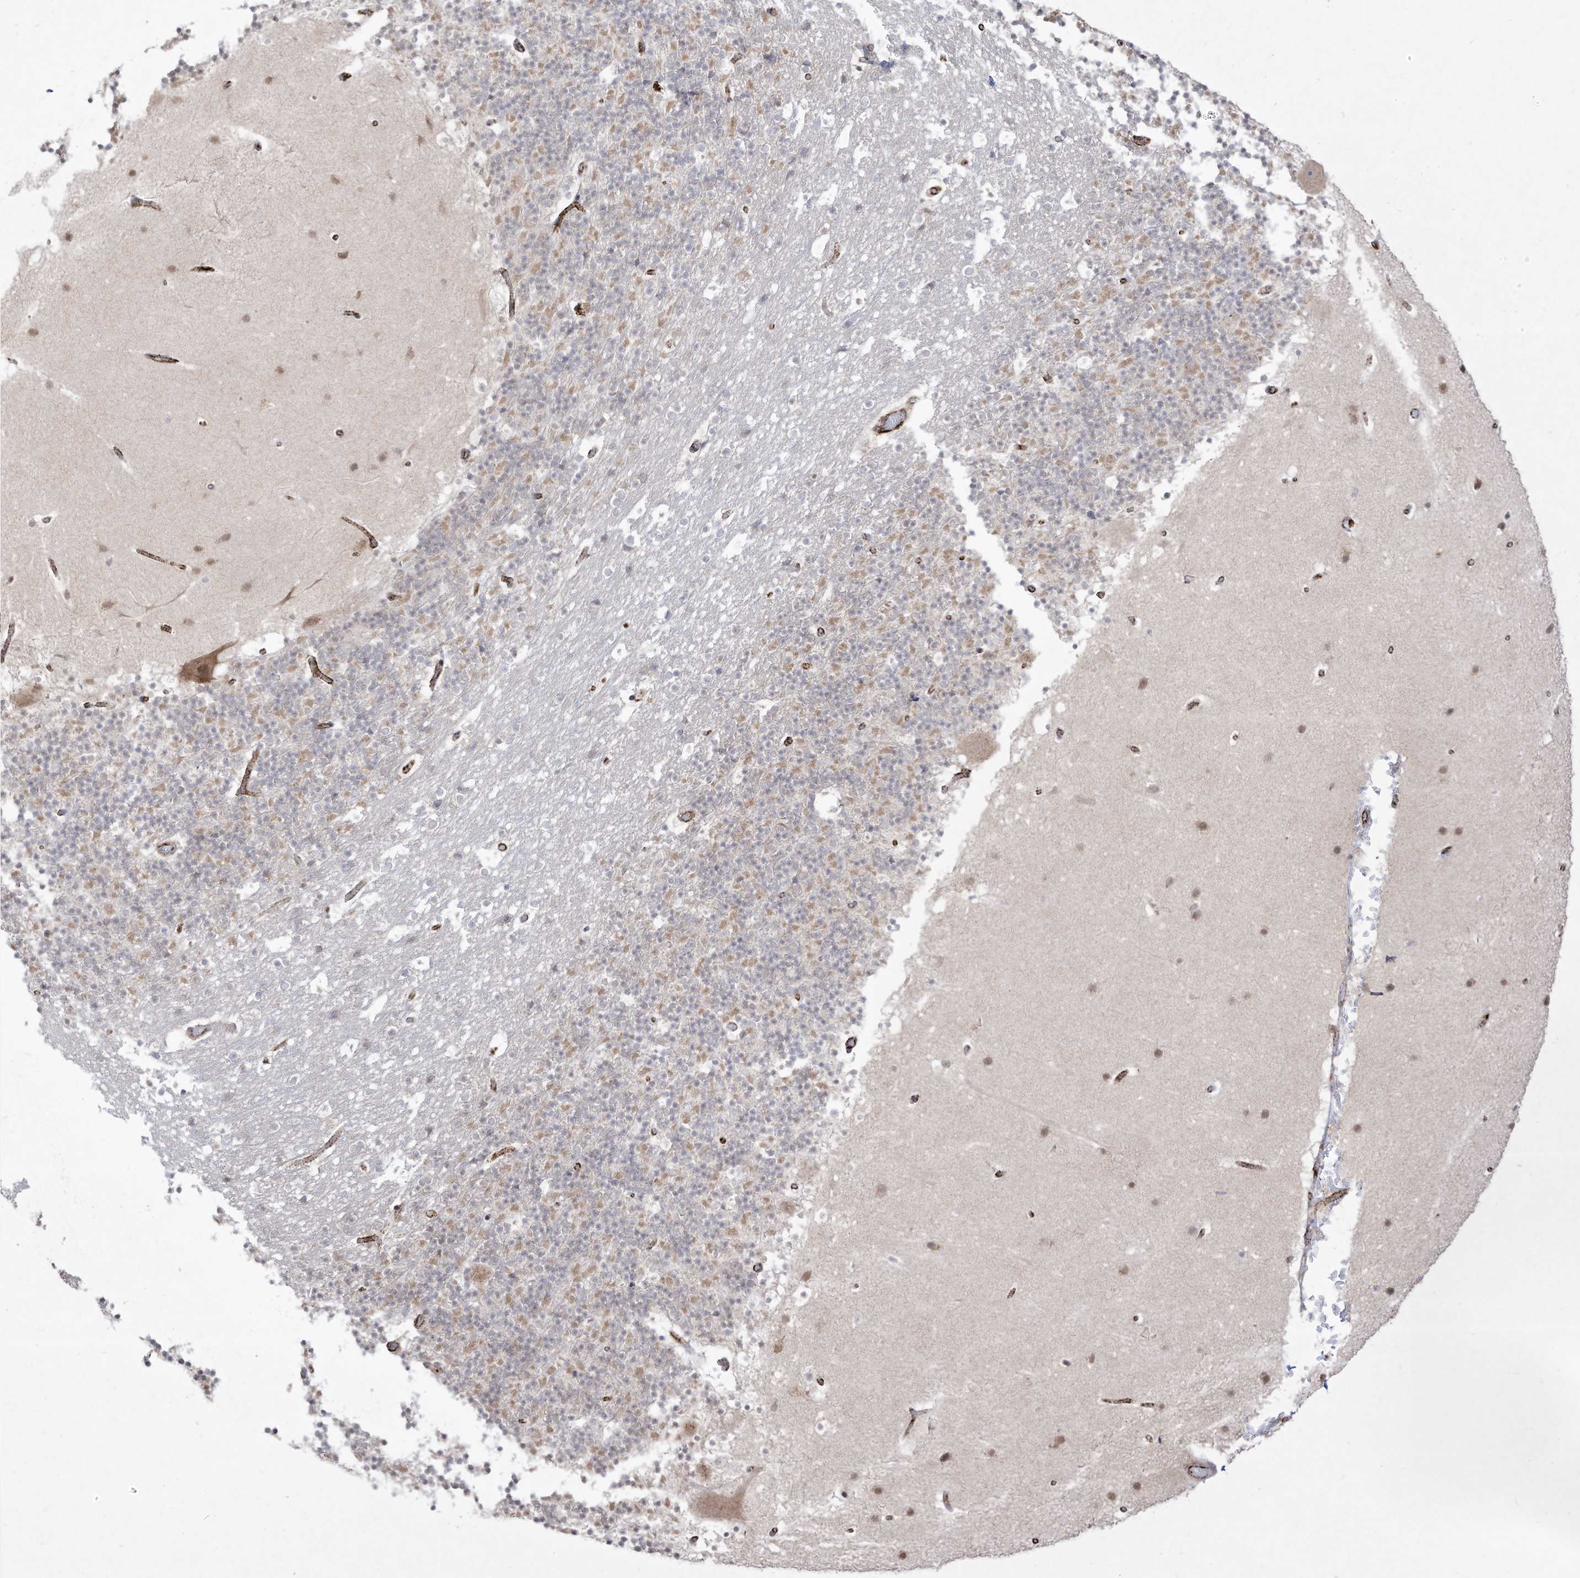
{"staining": {"intensity": "weak", "quantity": "25%-75%", "location": "cytoplasmic/membranous"}, "tissue": "cerebellum", "cell_type": "Cells in granular layer", "image_type": "normal", "snomed": [{"axis": "morphology", "description": "Normal tissue, NOS"}, {"axis": "topography", "description": "Cerebellum"}], "caption": "Protein staining of benign cerebellum shows weak cytoplasmic/membranous positivity in approximately 25%-75% of cells in granular layer. Immunohistochemistry stains the protein in brown and the nuclei are stained blue.", "gene": "ZGRF1", "patient": {"sex": "male", "age": 57}}